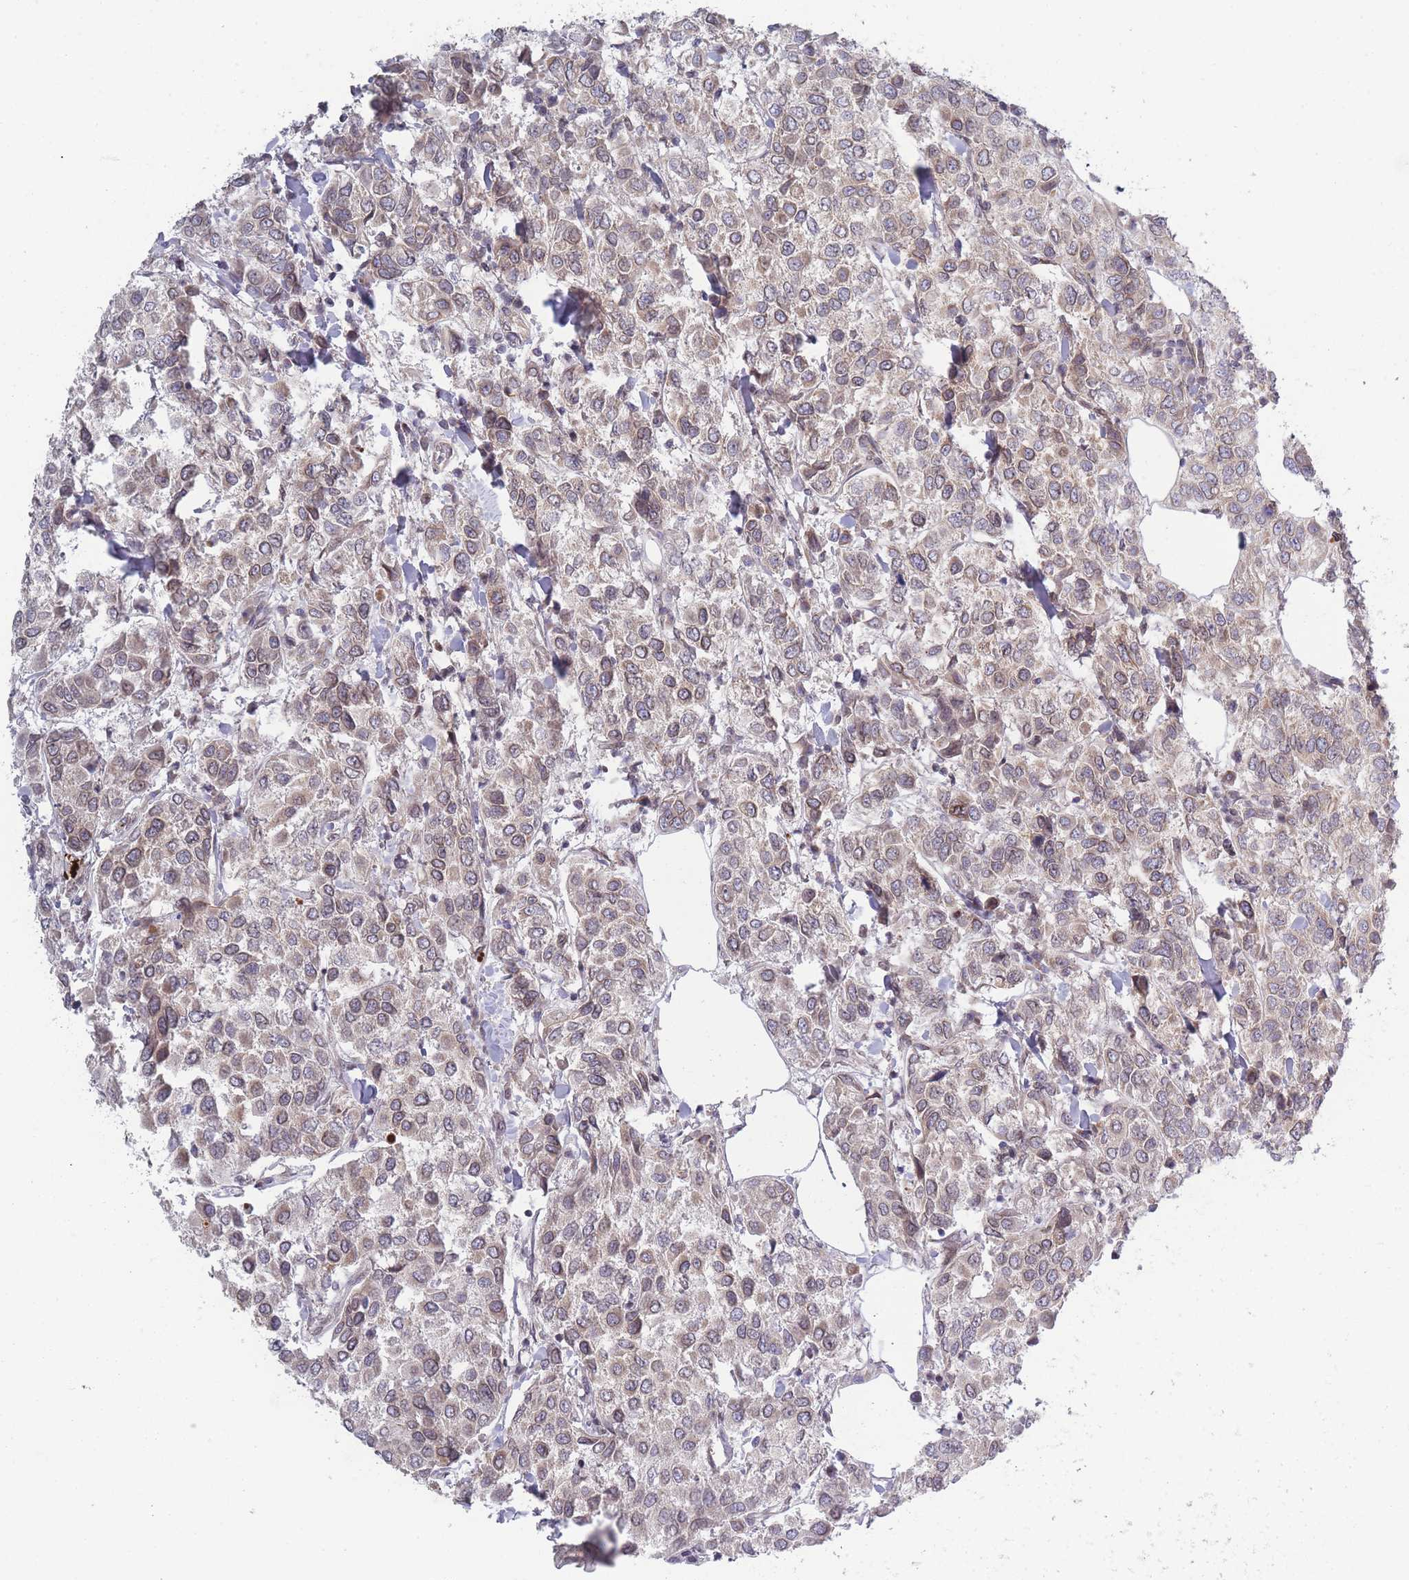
{"staining": {"intensity": "weak", "quantity": ">75%", "location": "cytoplasmic/membranous,nuclear"}, "tissue": "breast cancer", "cell_type": "Tumor cells", "image_type": "cancer", "snomed": [{"axis": "morphology", "description": "Duct carcinoma"}, {"axis": "topography", "description": "Breast"}], "caption": "The image displays staining of breast cancer, revealing weak cytoplasmic/membranous and nuclear protein positivity (brown color) within tumor cells. (Stains: DAB (3,3'-diaminobenzidine) in brown, nuclei in blue, Microscopy: brightfield microscopy at high magnification).", "gene": "VRK2", "patient": {"sex": "female", "age": 55}}